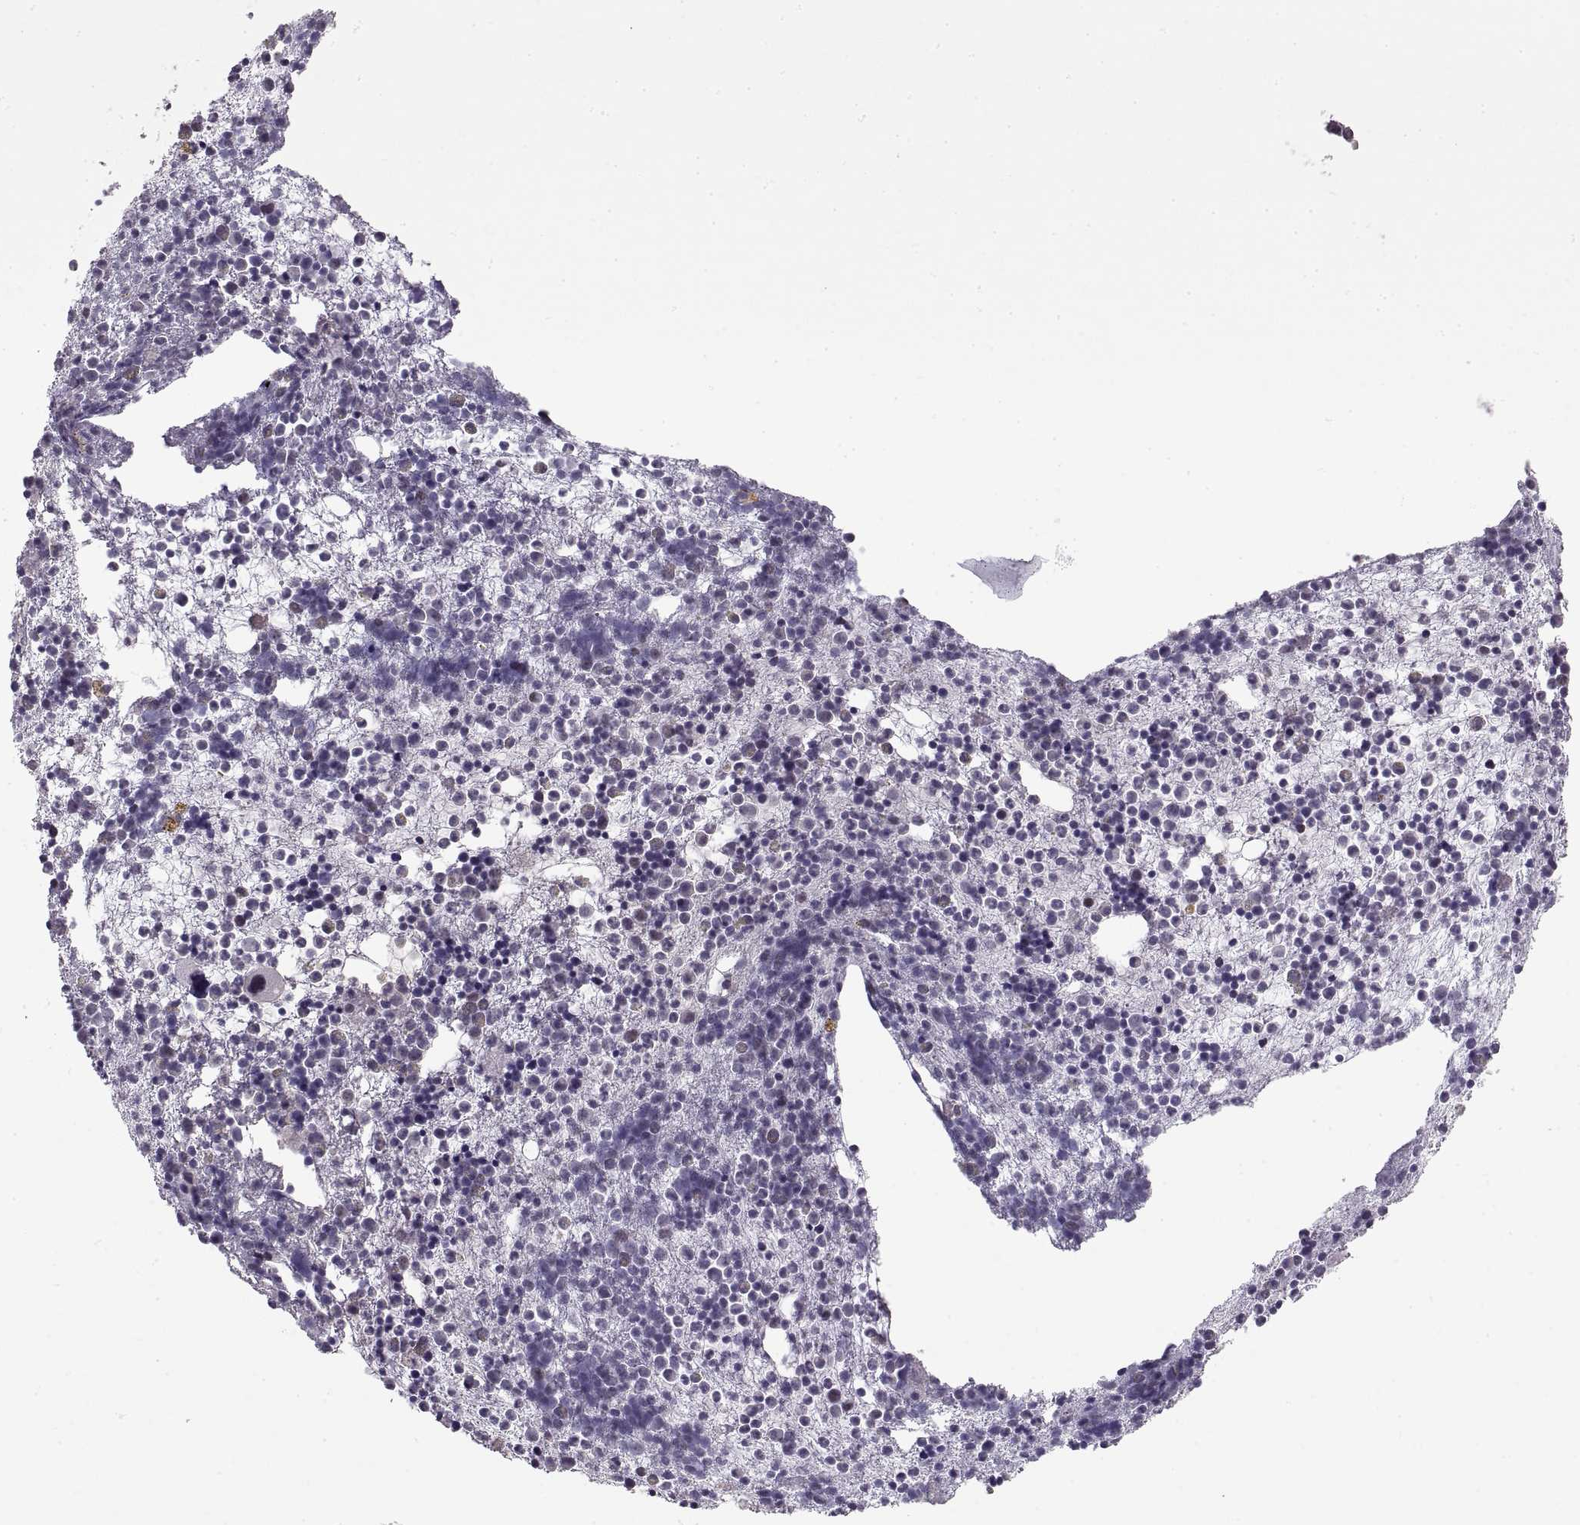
{"staining": {"intensity": "moderate", "quantity": "<25%", "location": "cytoplasmic/membranous,nuclear"}, "tissue": "bone marrow", "cell_type": "Hematopoietic cells", "image_type": "normal", "snomed": [{"axis": "morphology", "description": "Normal tissue, NOS"}, {"axis": "topography", "description": "Bone marrow"}], "caption": "IHC micrograph of normal human bone marrow stained for a protein (brown), which exhibits low levels of moderate cytoplasmic/membranous,nuclear positivity in approximately <25% of hematopoietic cells.", "gene": "NANOS3", "patient": {"sex": "male", "age": 54}}